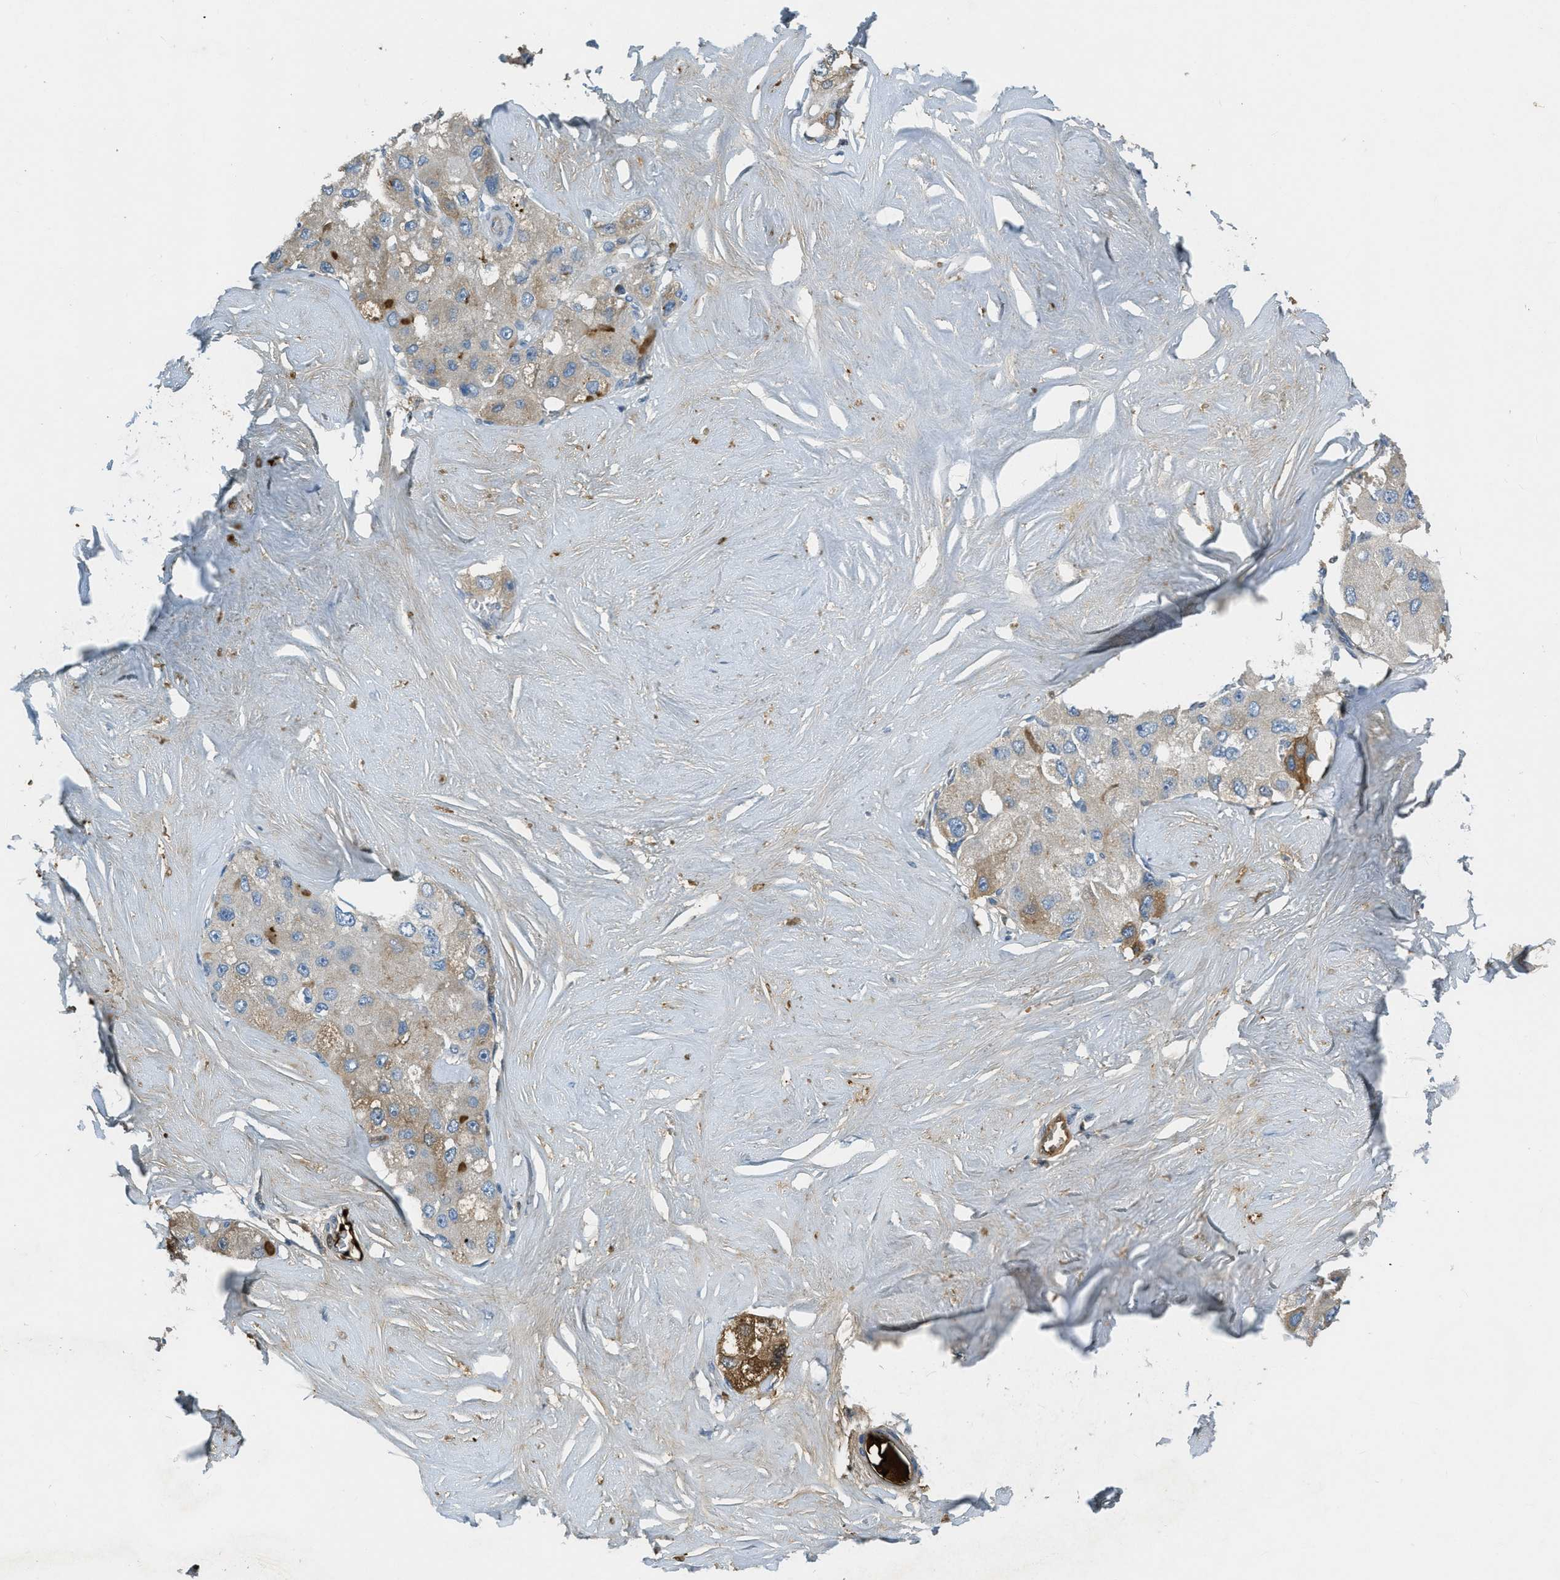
{"staining": {"intensity": "weak", "quantity": ">75%", "location": "cytoplasmic/membranous"}, "tissue": "liver cancer", "cell_type": "Tumor cells", "image_type": "cancer", "snomed": [{"axis": "morphology", "description": "Carcinoma, Hepatocellular, NOS"}, {"axis": "topography", "description": "Liver"}], "caption": "High-magnification brightfield microscopy of liver cancer stained with DAB (brown) and counterstained with hematoxylin (blue). tumor cells exhibit weak cytoplasmic/membranous expression is present in about>75% of cells.", "gene": "PRTN3", "patient": {"sex": "male", "age": 80}}